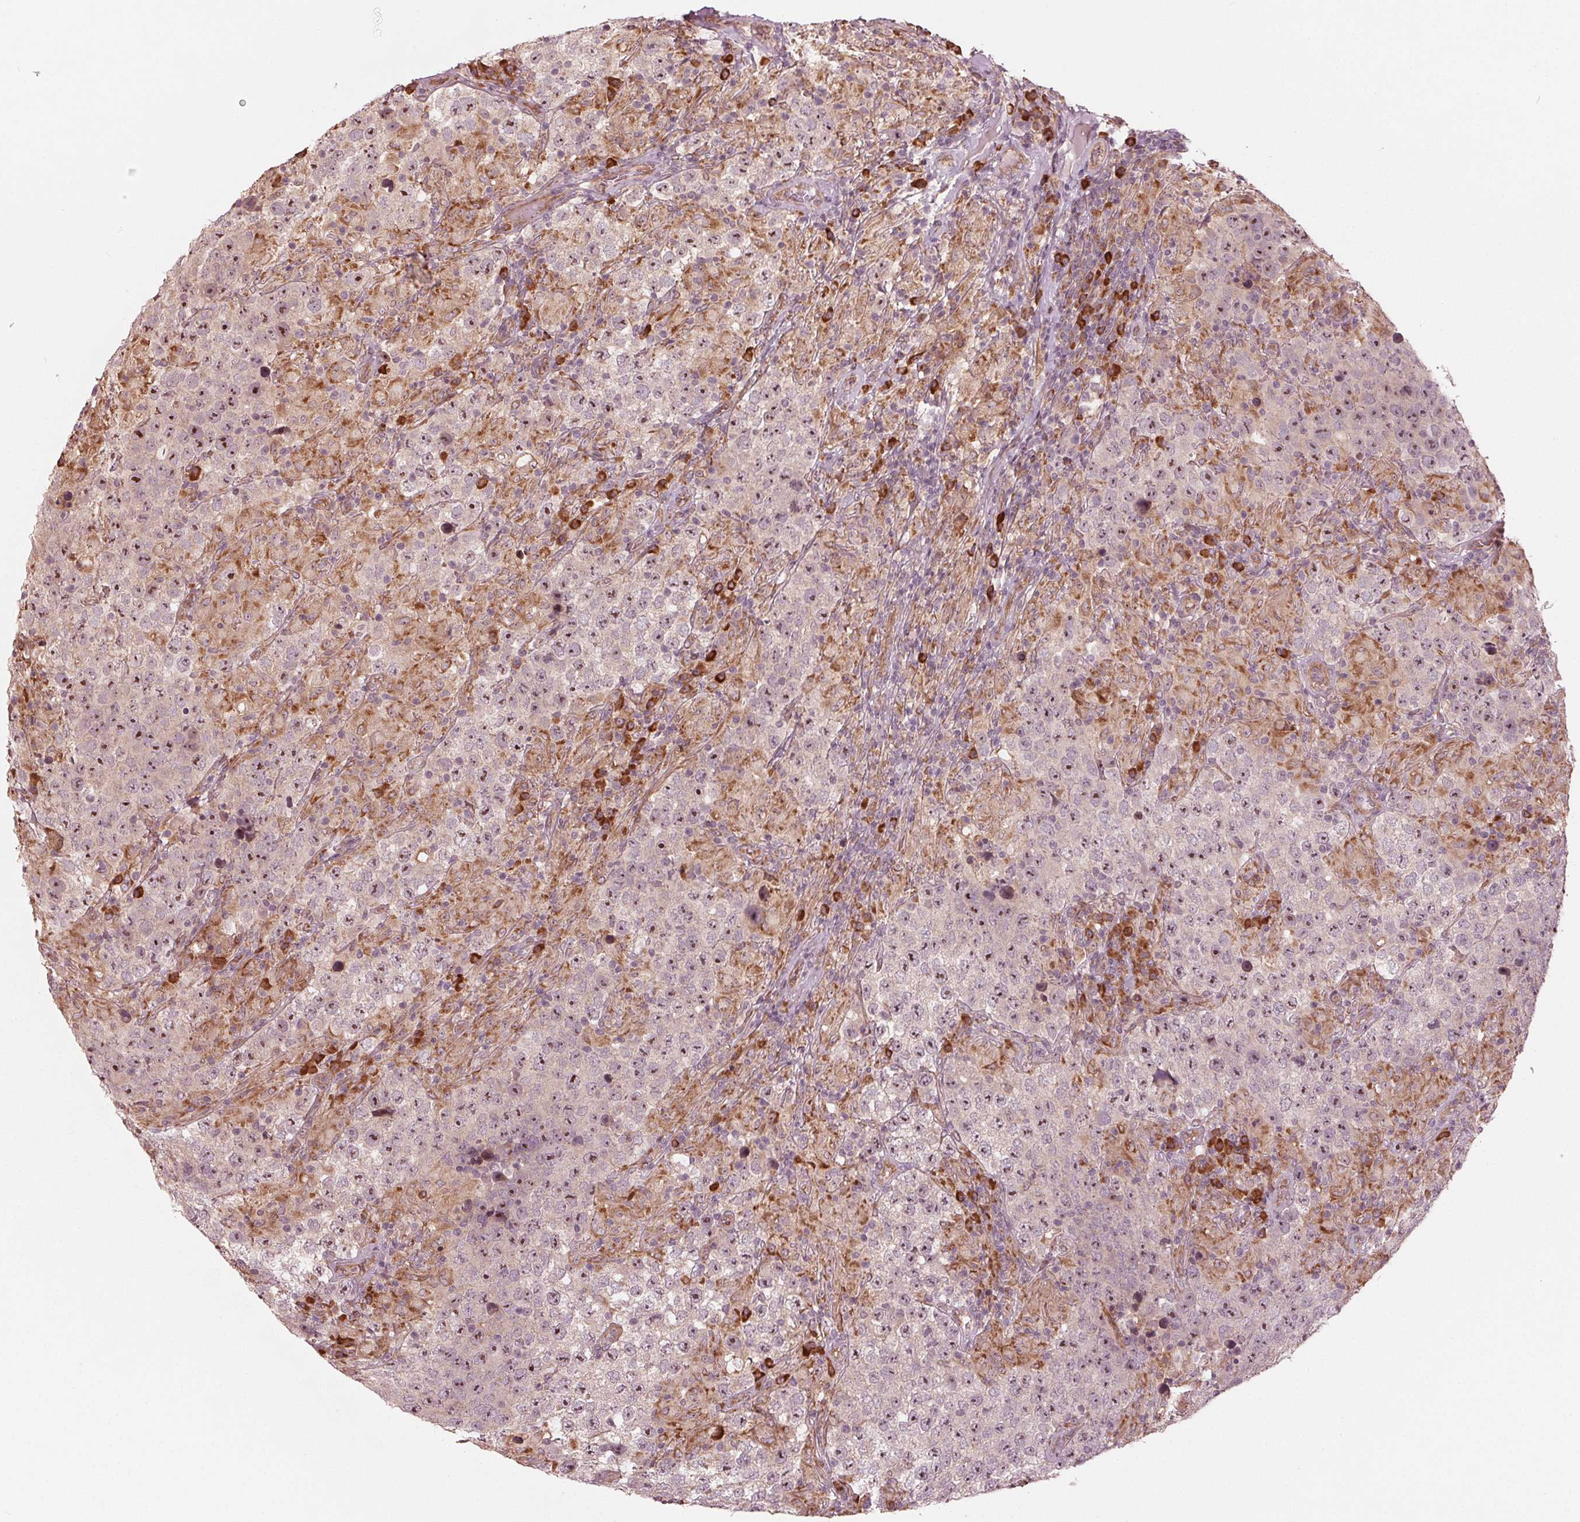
{"staining": {"intensity": "moderate", "quantity": "<25%", "location": "nuclear"}, "tissue": "testis cancer", "cell_type": "Tumor cells", "image_type": "cancer", "snomed": [{"axis": "morphology", "description": "Seminoma, NOS"}, {"axis": "morphology", "description": "Carcinoma, Embryonal, NOS"}, {"axis": "topography", "description": "Testis"}], "caption": "The image displays staining of testis cancer, revealing moderate nuclear protein staining (brown color) within tumor cells.", "gene": "CMIP", "patient": {"sex": "male", "age": 41}}